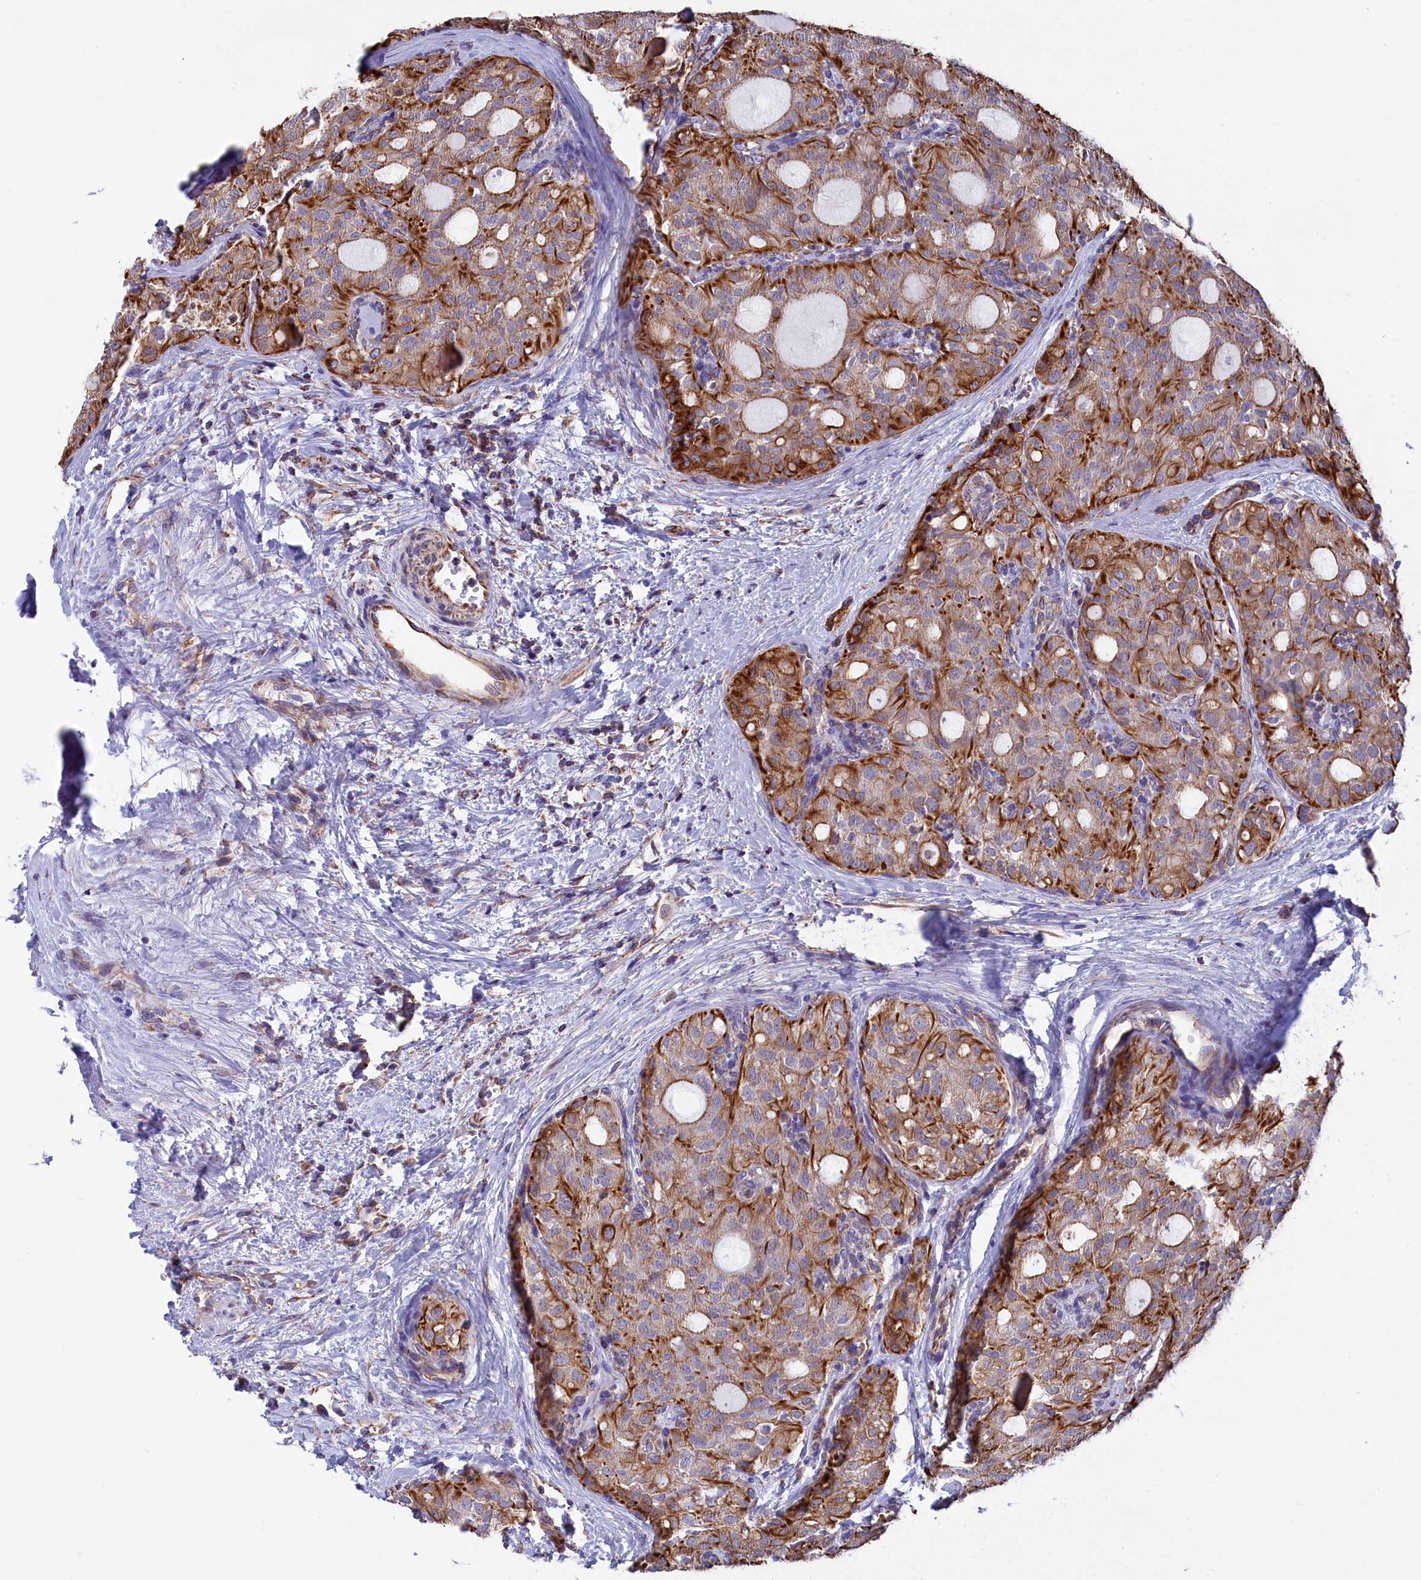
{"staining": {"intensity": "moderate", "quantity": ">75%", "location": "cytoplasmic/membranous"}, "tissue": "thyroid cancer", "cell_type": "Tumor cells", "image_type": "cancer", "snomed": [{"axis": "morphology", "description": "Follicular adenoma carcinoma, NOS"}, {"axis": "topography", "description": "Thyroid gland"}], "caption": "DAB (3,3'-diaminobenzidine) immunohistochemical staining of human thyroid cancer reveals moderate cytoplasmic/membranous protein expression in approximately >75% of tumor cells.", "gene": "GATB", "patient": {"sex": "male", "age": 75}}